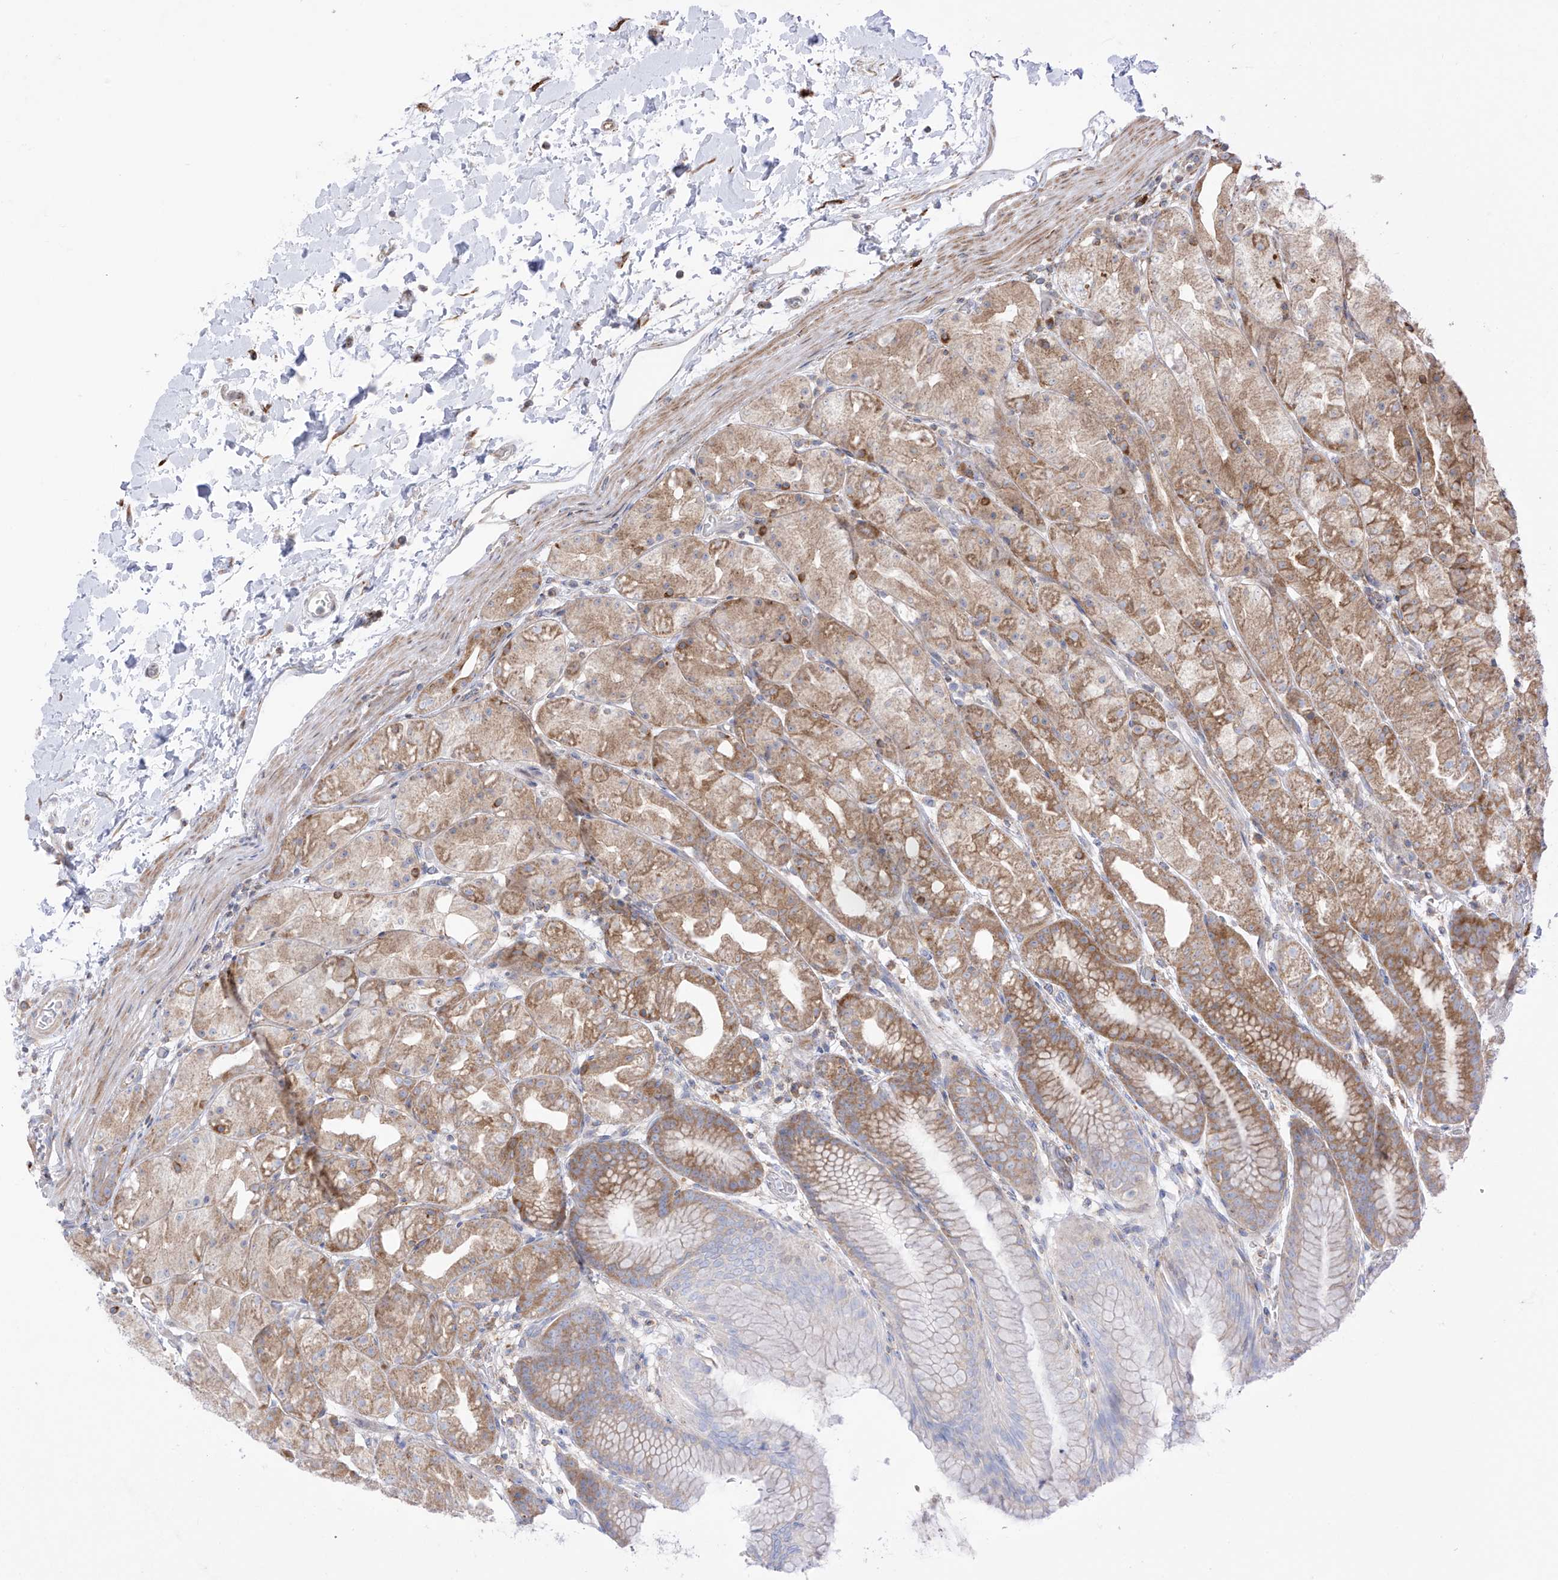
{"staining": {"intensity": "strong", "quantity": "25%-75%", "location": "cytoplasmic/membranous"}, "tissue": "stomach", "cell_type": "Glandular cells", "image_type": "normal", "snomed": [{"axis": "morphology", "description": "Normal tissue, NOS"}, {"axis": "topography", "description": "Stomach, upper"}], "caption": "Immunohistochemical staining of benign stomach reveals 25%-75% levels of strong cytoplasmic/membranous protein expression in about 25%-75% of glandular cells. (DAB (3,3'-diaminobenzidine) IHC with brightfield microscopy, high magnification).", "gene": "XKR3", "patient": {"sex": "male", "age": 48}}